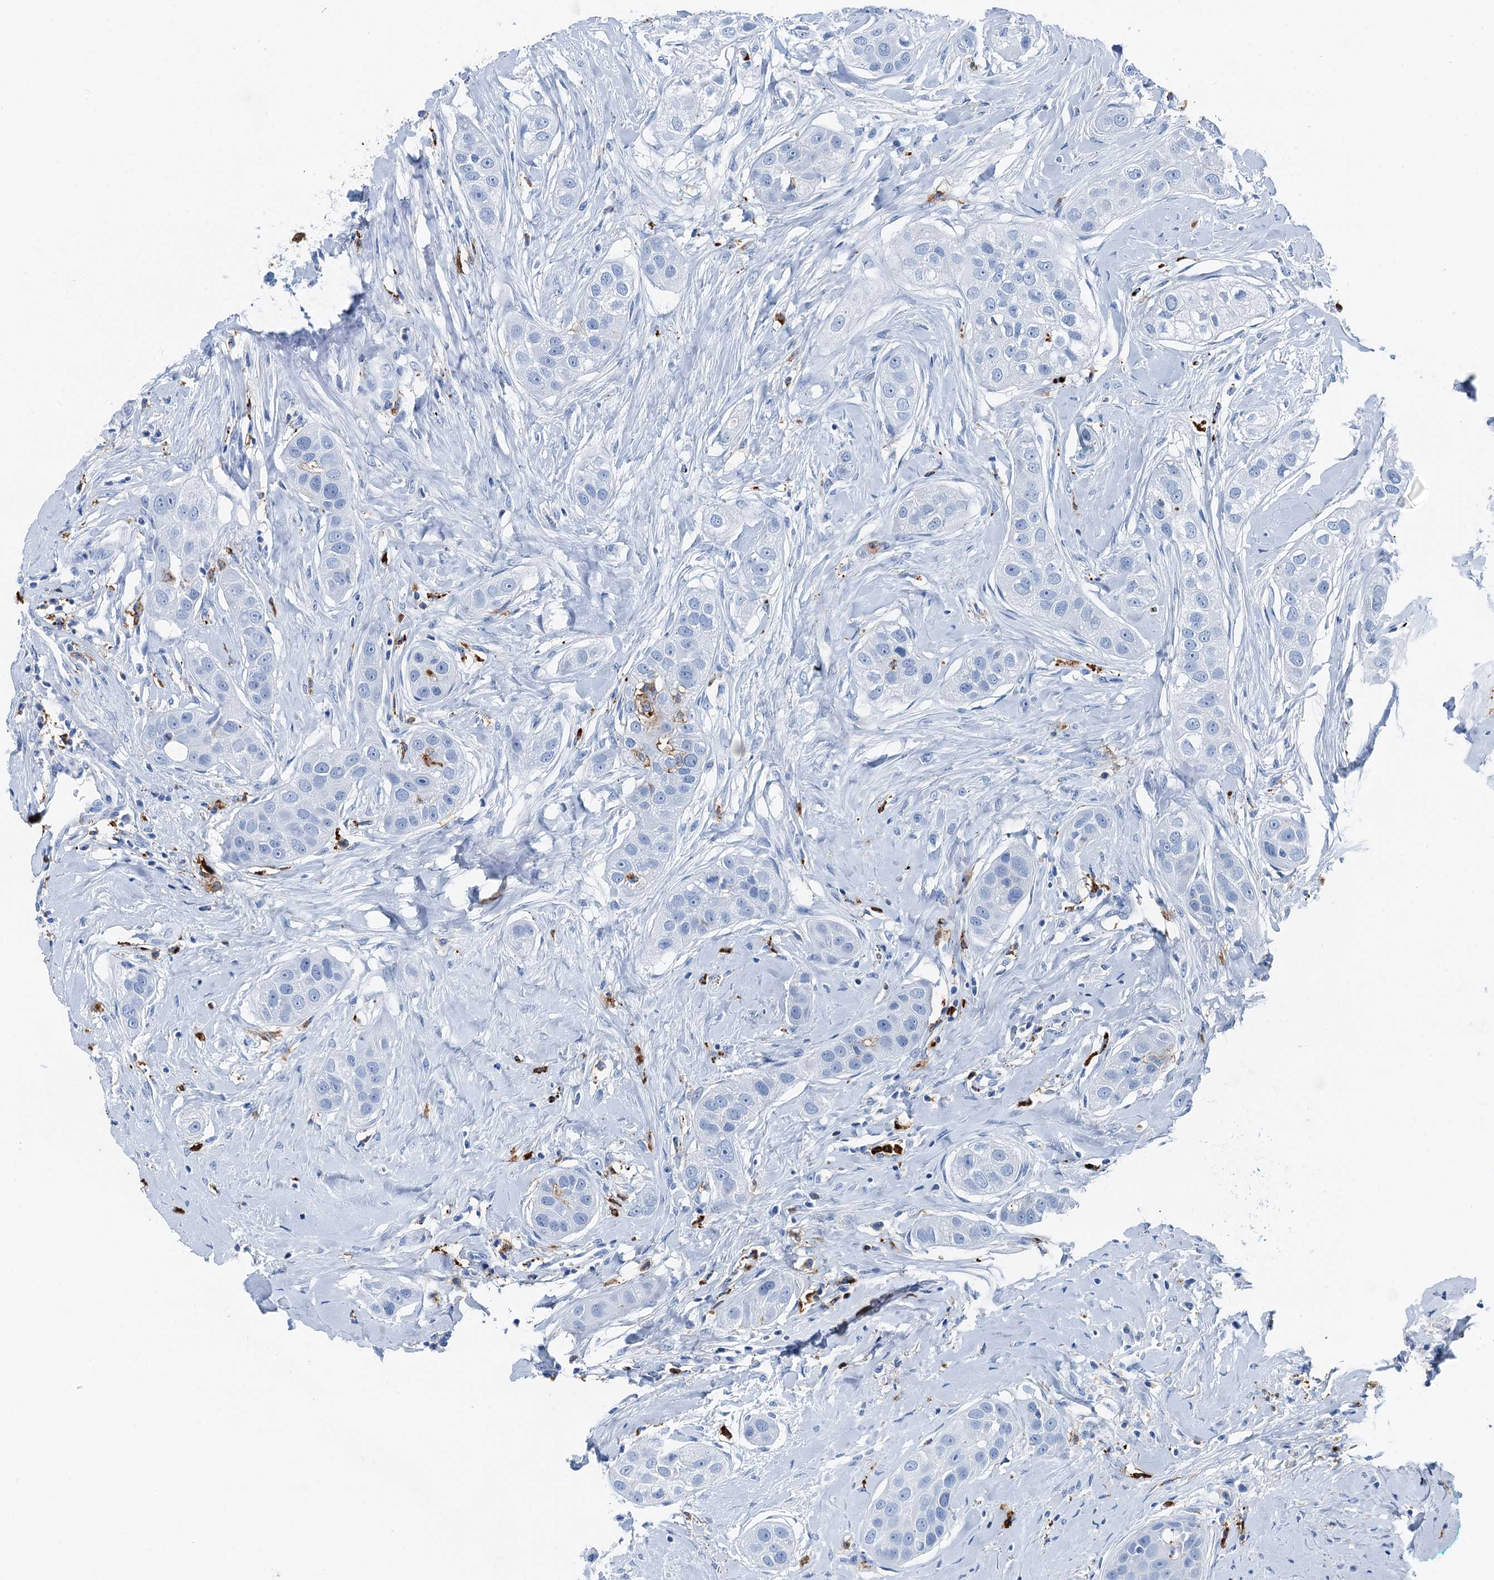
{"staining": {"intensity": "negative", "quantity": "none", "location": "none"}, "tissue": "head and neck cancer", "cell_type": "Tumor cells", "image_type": "cancer", "snomed": [{"axis": "morphology", "description": "Normal tissue, NOS"}, {"axis": "morphology", "description": "Squamous cell carcinoma, NOS"}, {"axis": "topography", "description": "Skeletal muscle"}, {"axis": "topography", "description": "Head-Neck"}], "caption": "Immunohistochemistry (IHC) micrograph of neoplastic tissue: head and neck squamous cell carcinoma stained with DAB demonstrates no significant protein expression in tumor cells. (DAB immunohistochemistry (IHC) visualized using brightfield microscopy, high magnification).", "gene": "PLAC8", "patient": {"sex": "male", "age": 51}}